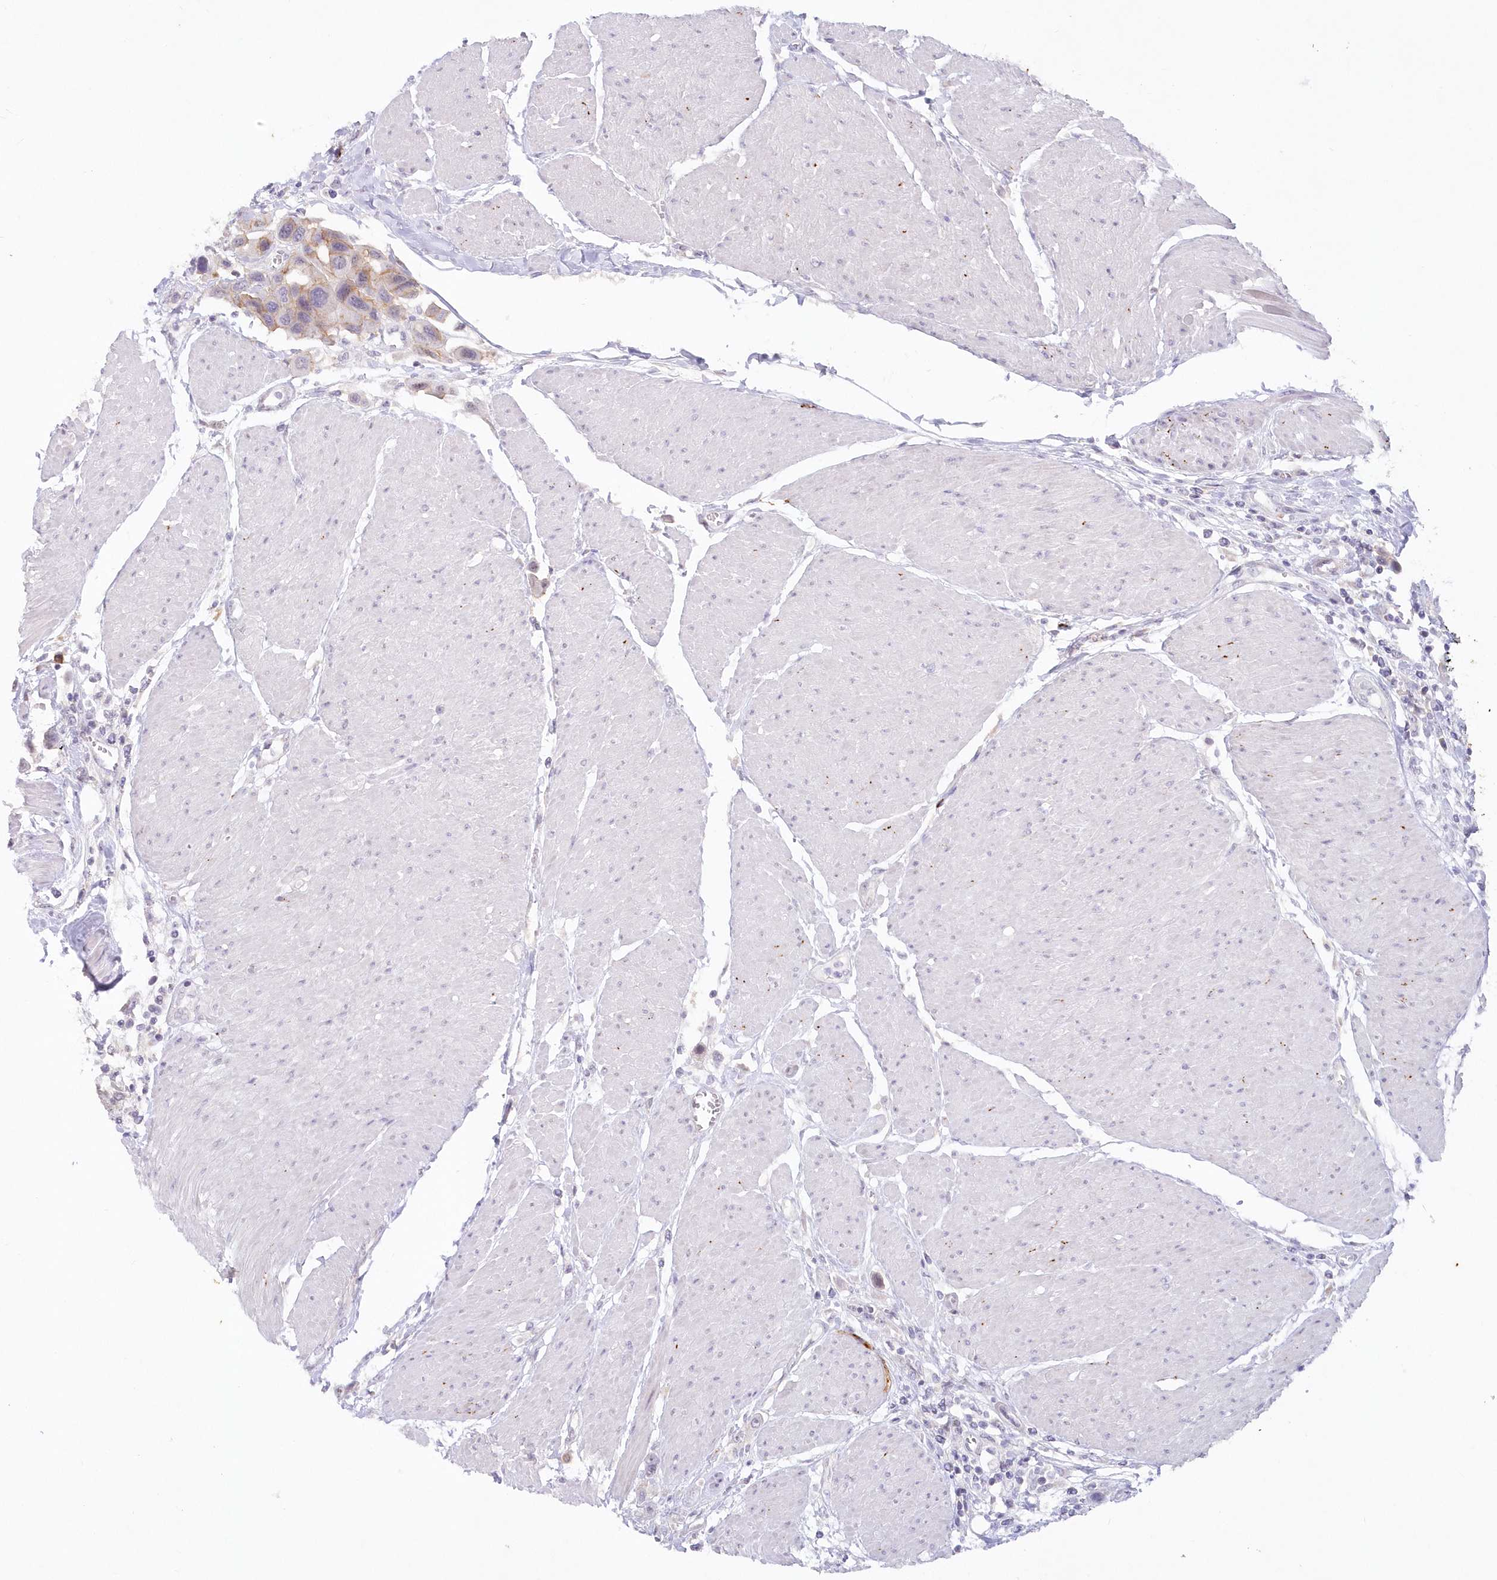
{"staining": {"intensity": "weak", "quantity": "<25%", "location": "cytoplasmic/membranous"}, "tissue": "urothelial cancer", "cell_type": "Tumor cells", "image_type": "cancer", "snomed": [{"axis": "morphology", "description": "Urothelial carcinoma, High grade"}, {"axis": "topography", "description": "Urinary bladder"}], "caption": "An image of human urothelial cancer is negative for staining in tumor cells.", "gene": "SNED1", "patient": {"sex": "male", "age": 50}}